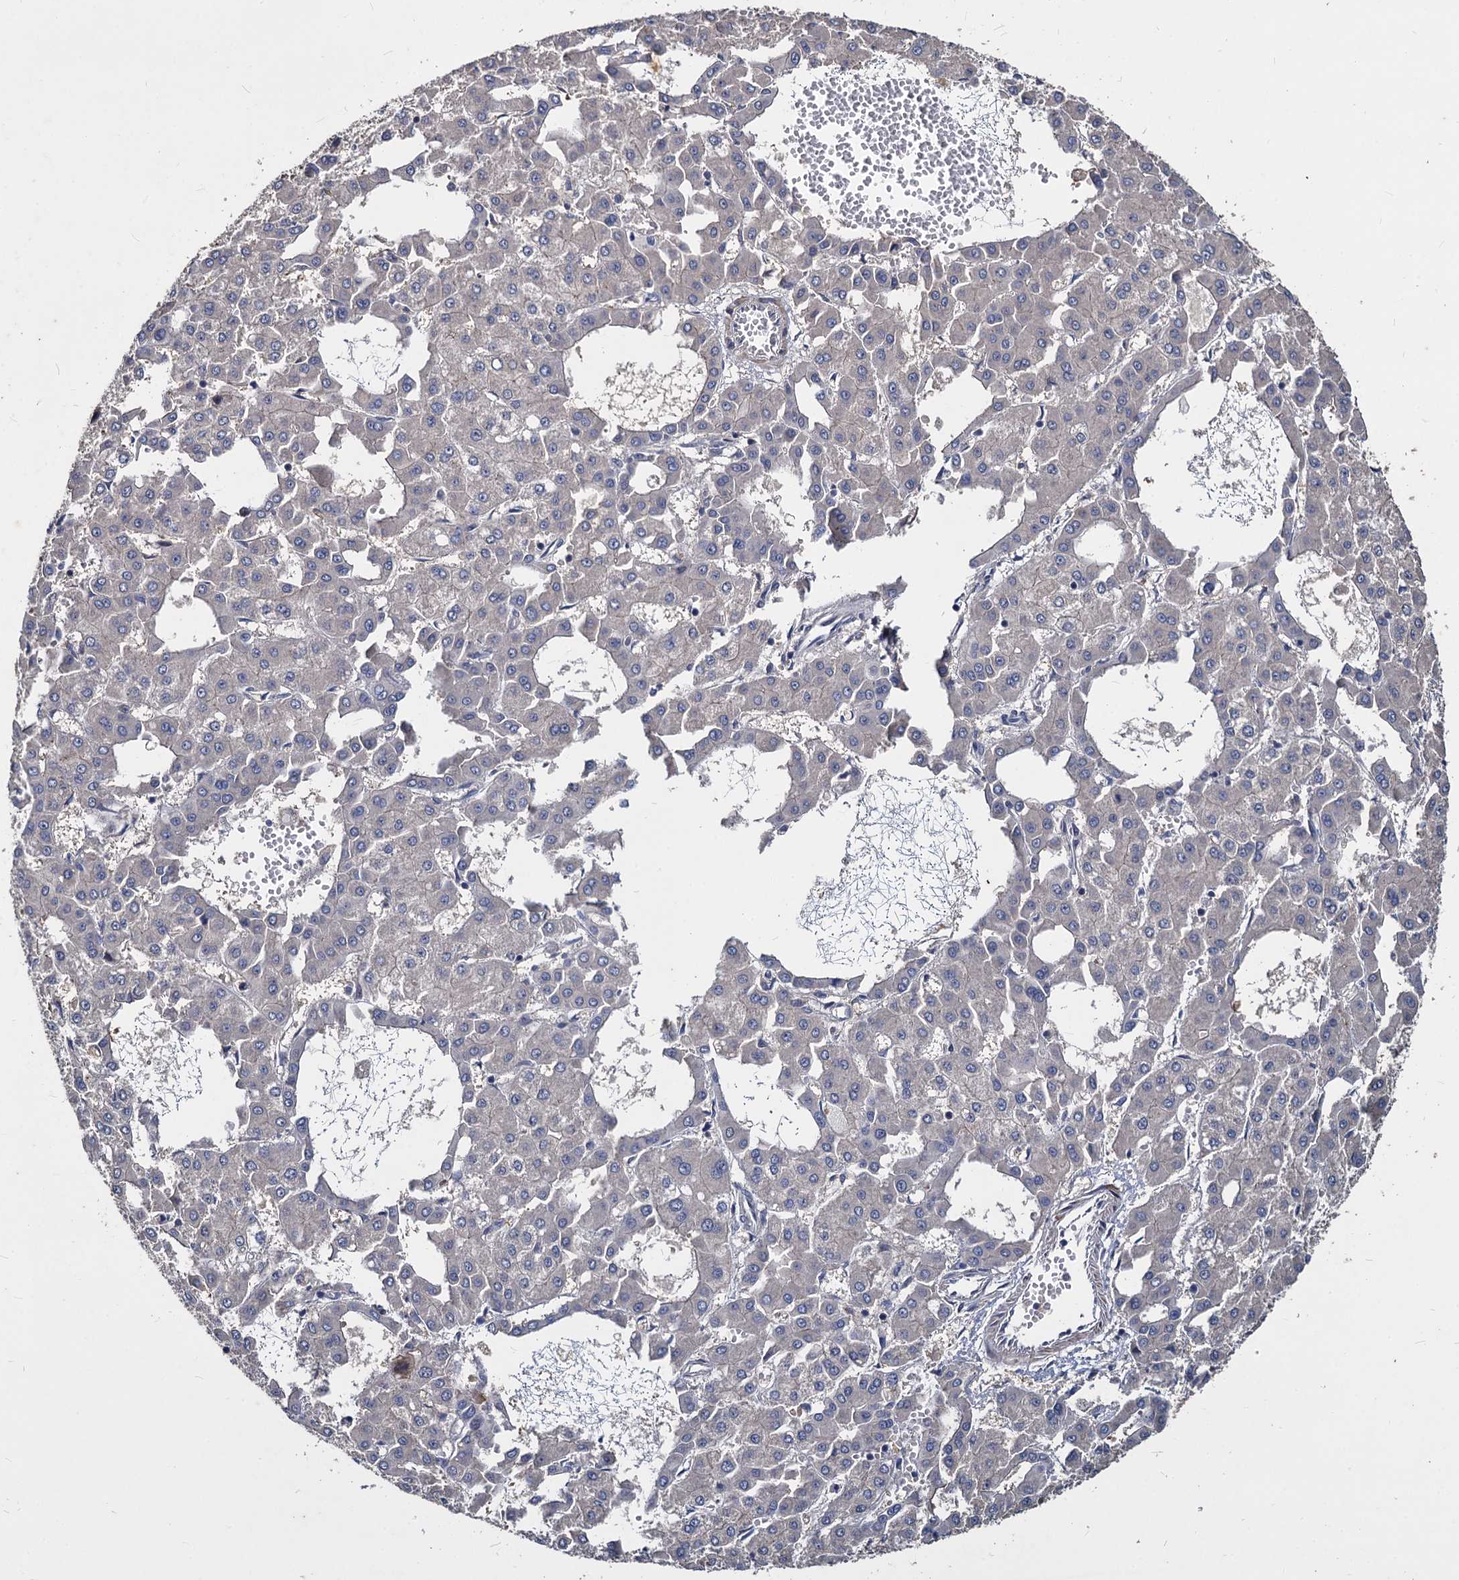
{"staining": {"intensity": "negative", "quantity": "none", "location": "none"}, "tissue": "liver cancer", "cell_type": "Tumor cells", "image_type": "cancer", "snomed": [{"axis": "morphology", "description": "Carcinoma, Hepatocellular, NOS"}, {"axis": "topography", "description": "Liver"}], "caption": "A high-resolution image shows immunohistochemistry (IHC) staining of liver hepatocellular carcinoma, which reveals no significant positivity in tumor cells.", "gene": "CCDC184", "patient": {"sex": "male", "age": 47}}